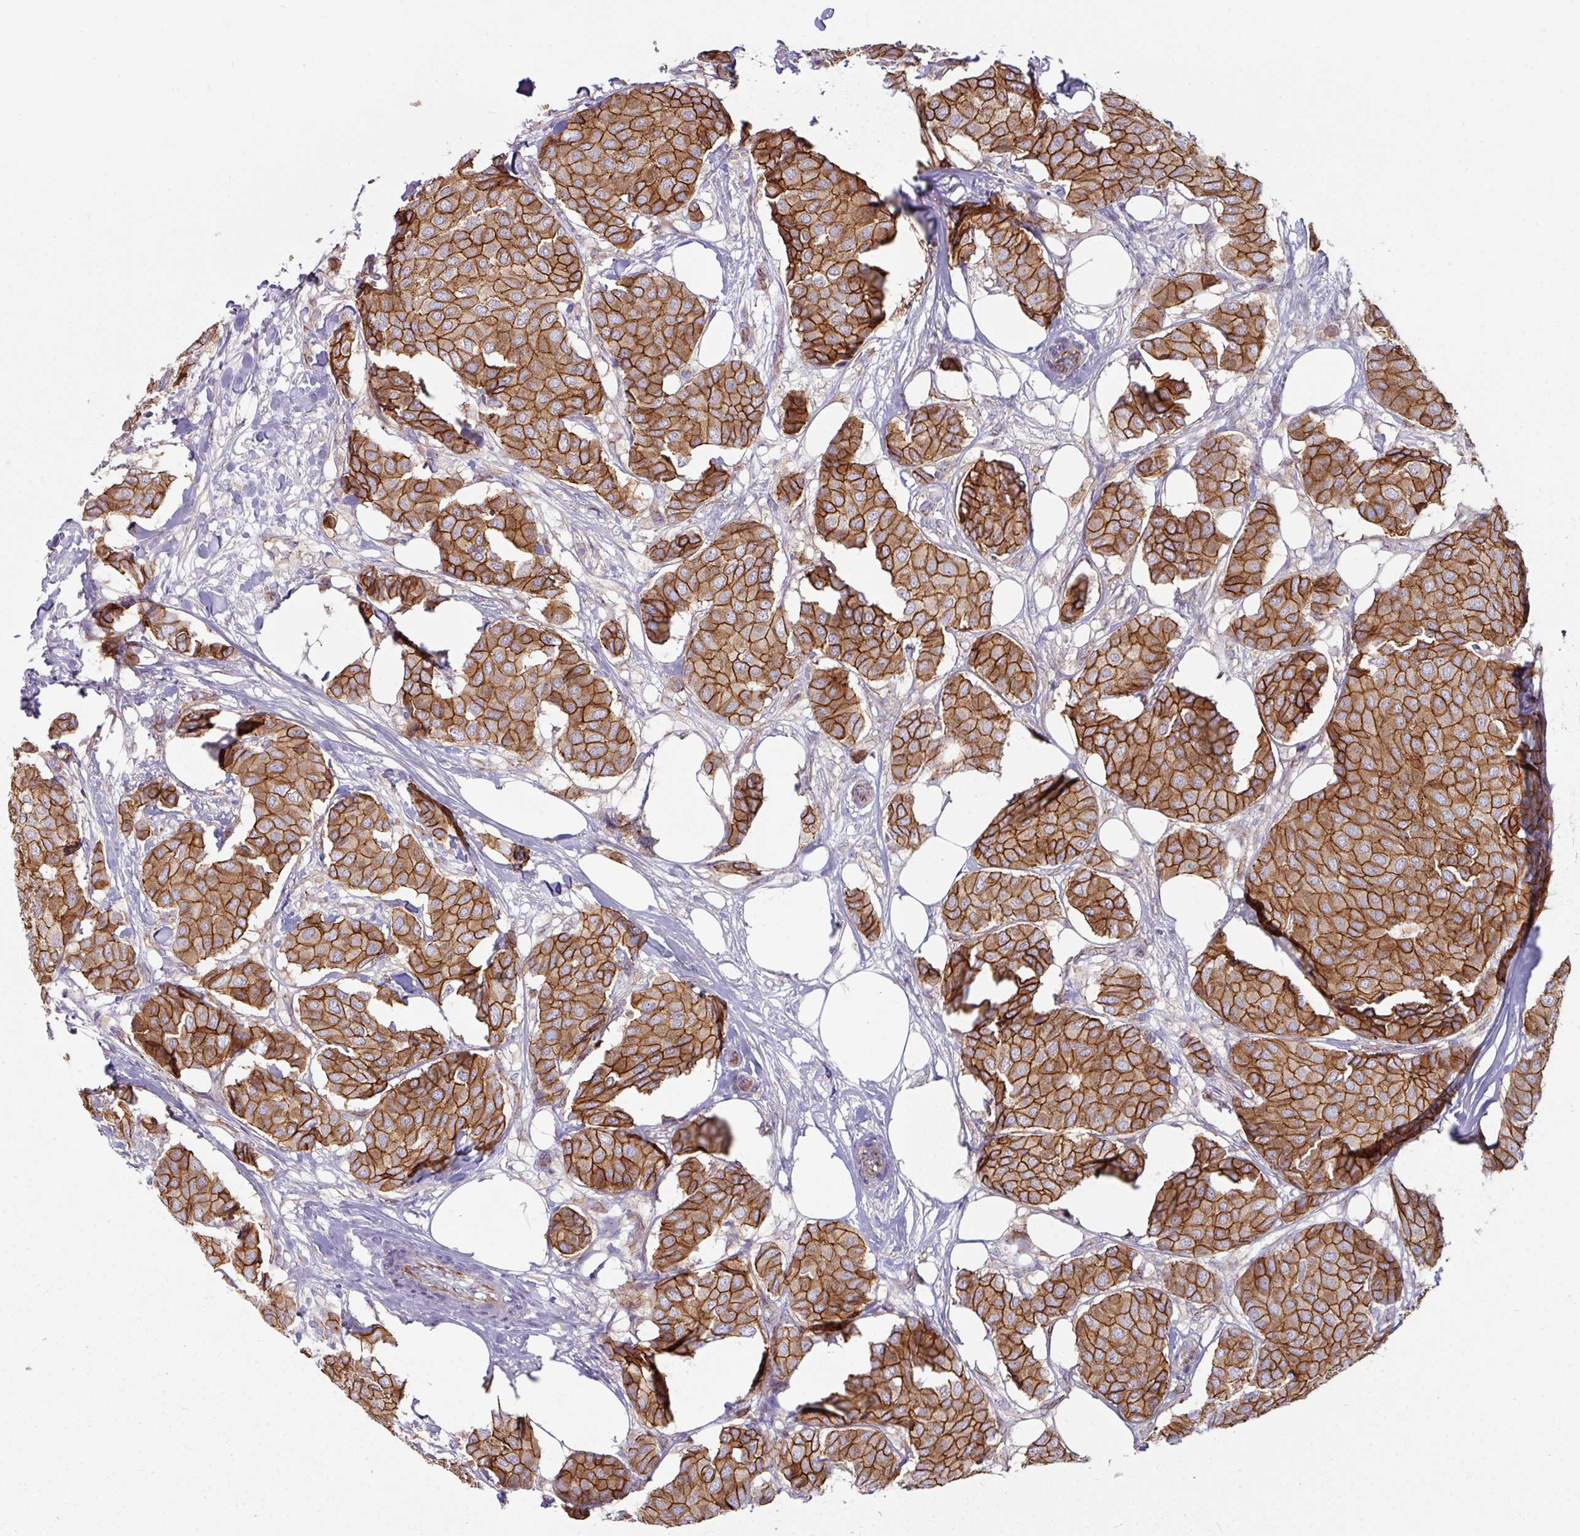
{"staining": {"intensity": "strong", "quantity": ">75%", "location": "cytoplasmic/membranous"}, "tissue": "breast cancer", "cell_type": "Tumor cells", "image_type": "cancer", "snomed": [{"axis": "morphology", "description": "Duct carcinoma"}, {"axis": "topography", "description": "Breast"}], "caption": "Breast cancer was stained to show a protein in brown. There is high levels of strong cytoplasmic/membranous staining in approximately >75% of tumor cells.", "gene": "JUP", "patient": {"sex": "female", "age": 75}}